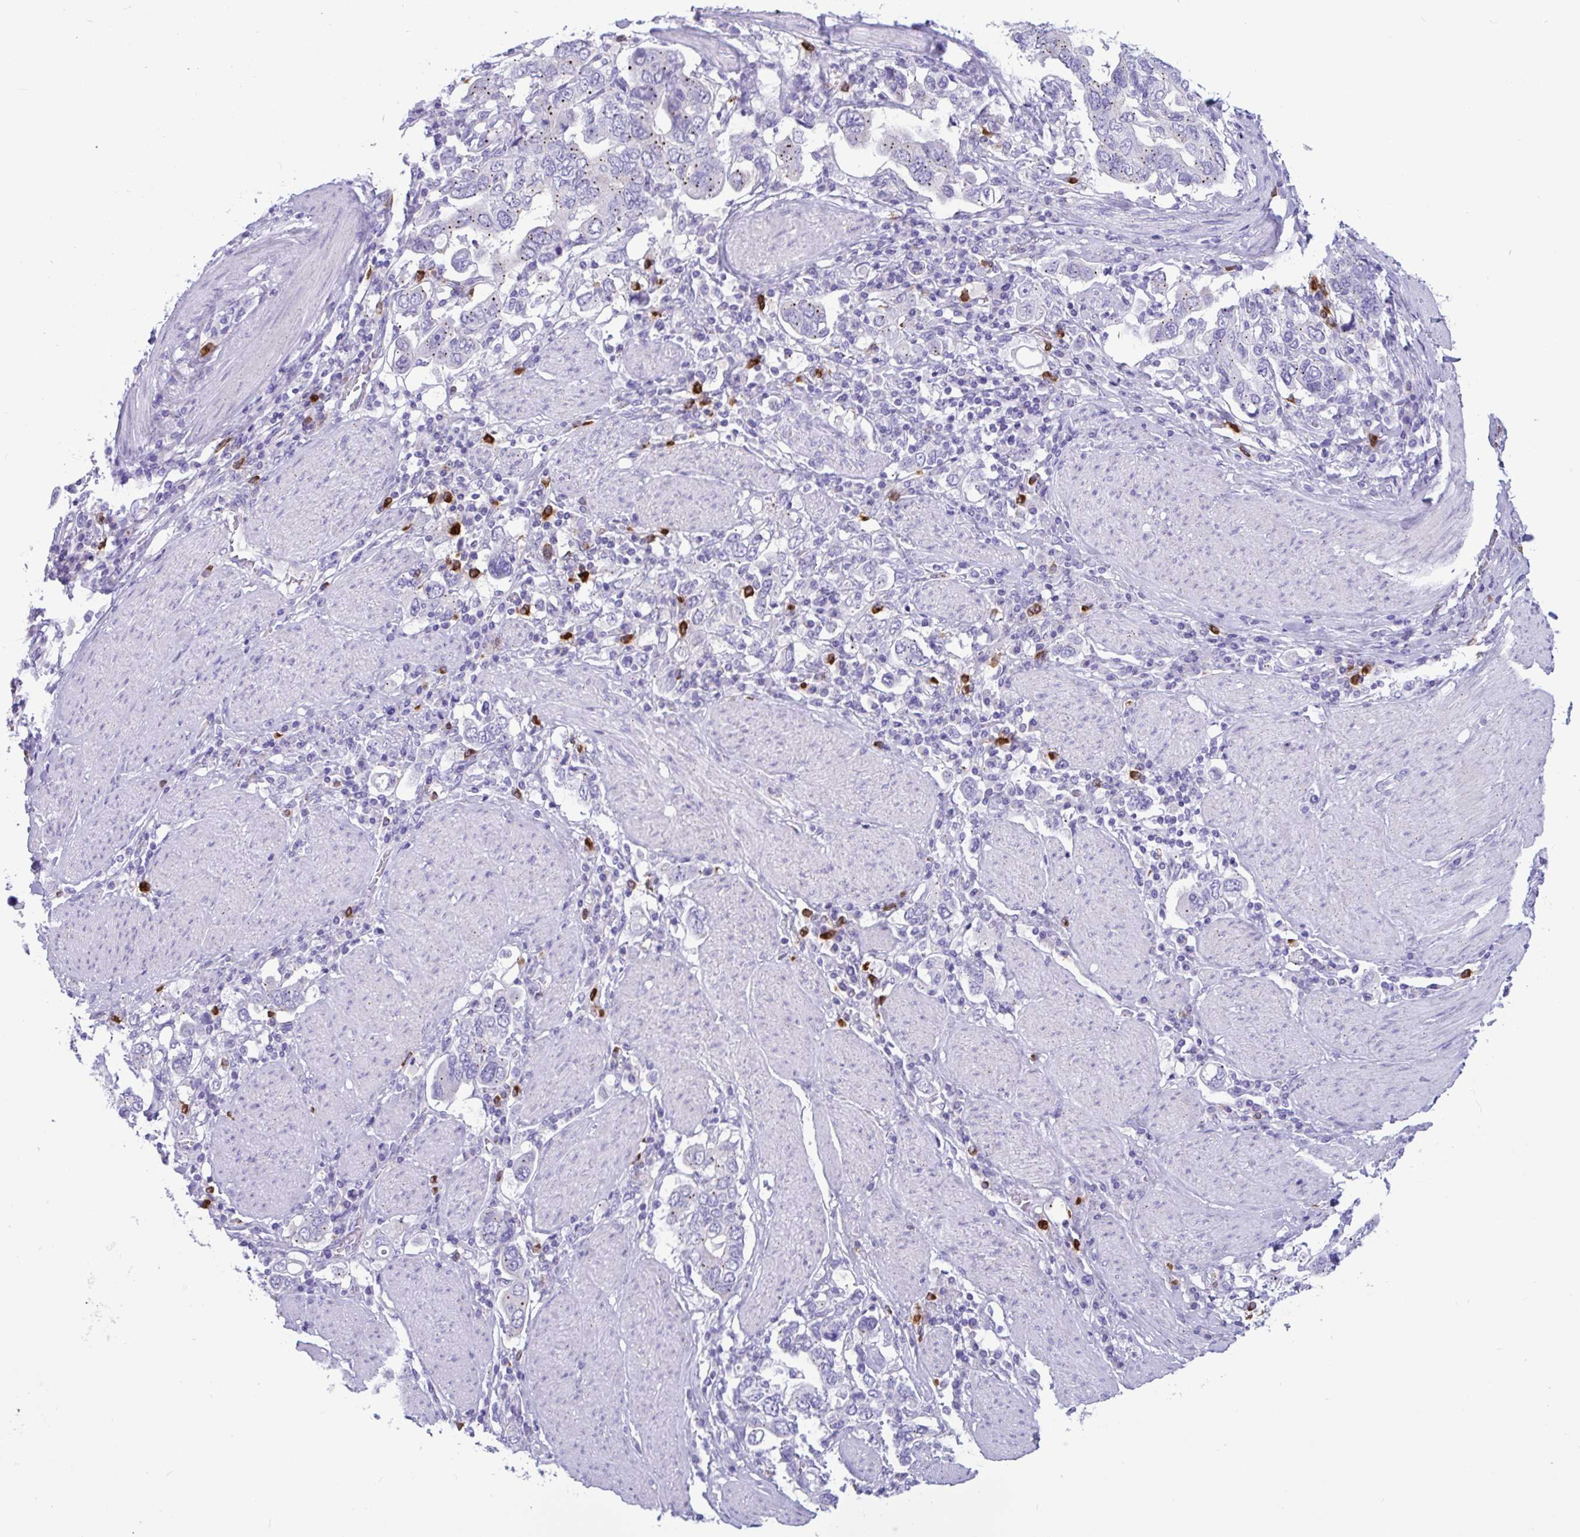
{"staining": {"intensity": "negative", "quantity": "none", "location": "none"}, "tissue": "stomach cancer", "cell_type": "Tumor cells", "image_type": "cancer", "snomed": [{"axis": "morphology", "description": "Adenocarcinoma, NOS"}, {"axis": "topography", "description": "Stomach, upper"}], "caption": "DAB (3,3'-diaminobenzidine) immunohistochemical staining of human stomach adenocarcinoma reveals no significant expression in tumor cells.", "gene": "RNASE3", "patient": {"sex": "male", "age": 62}}